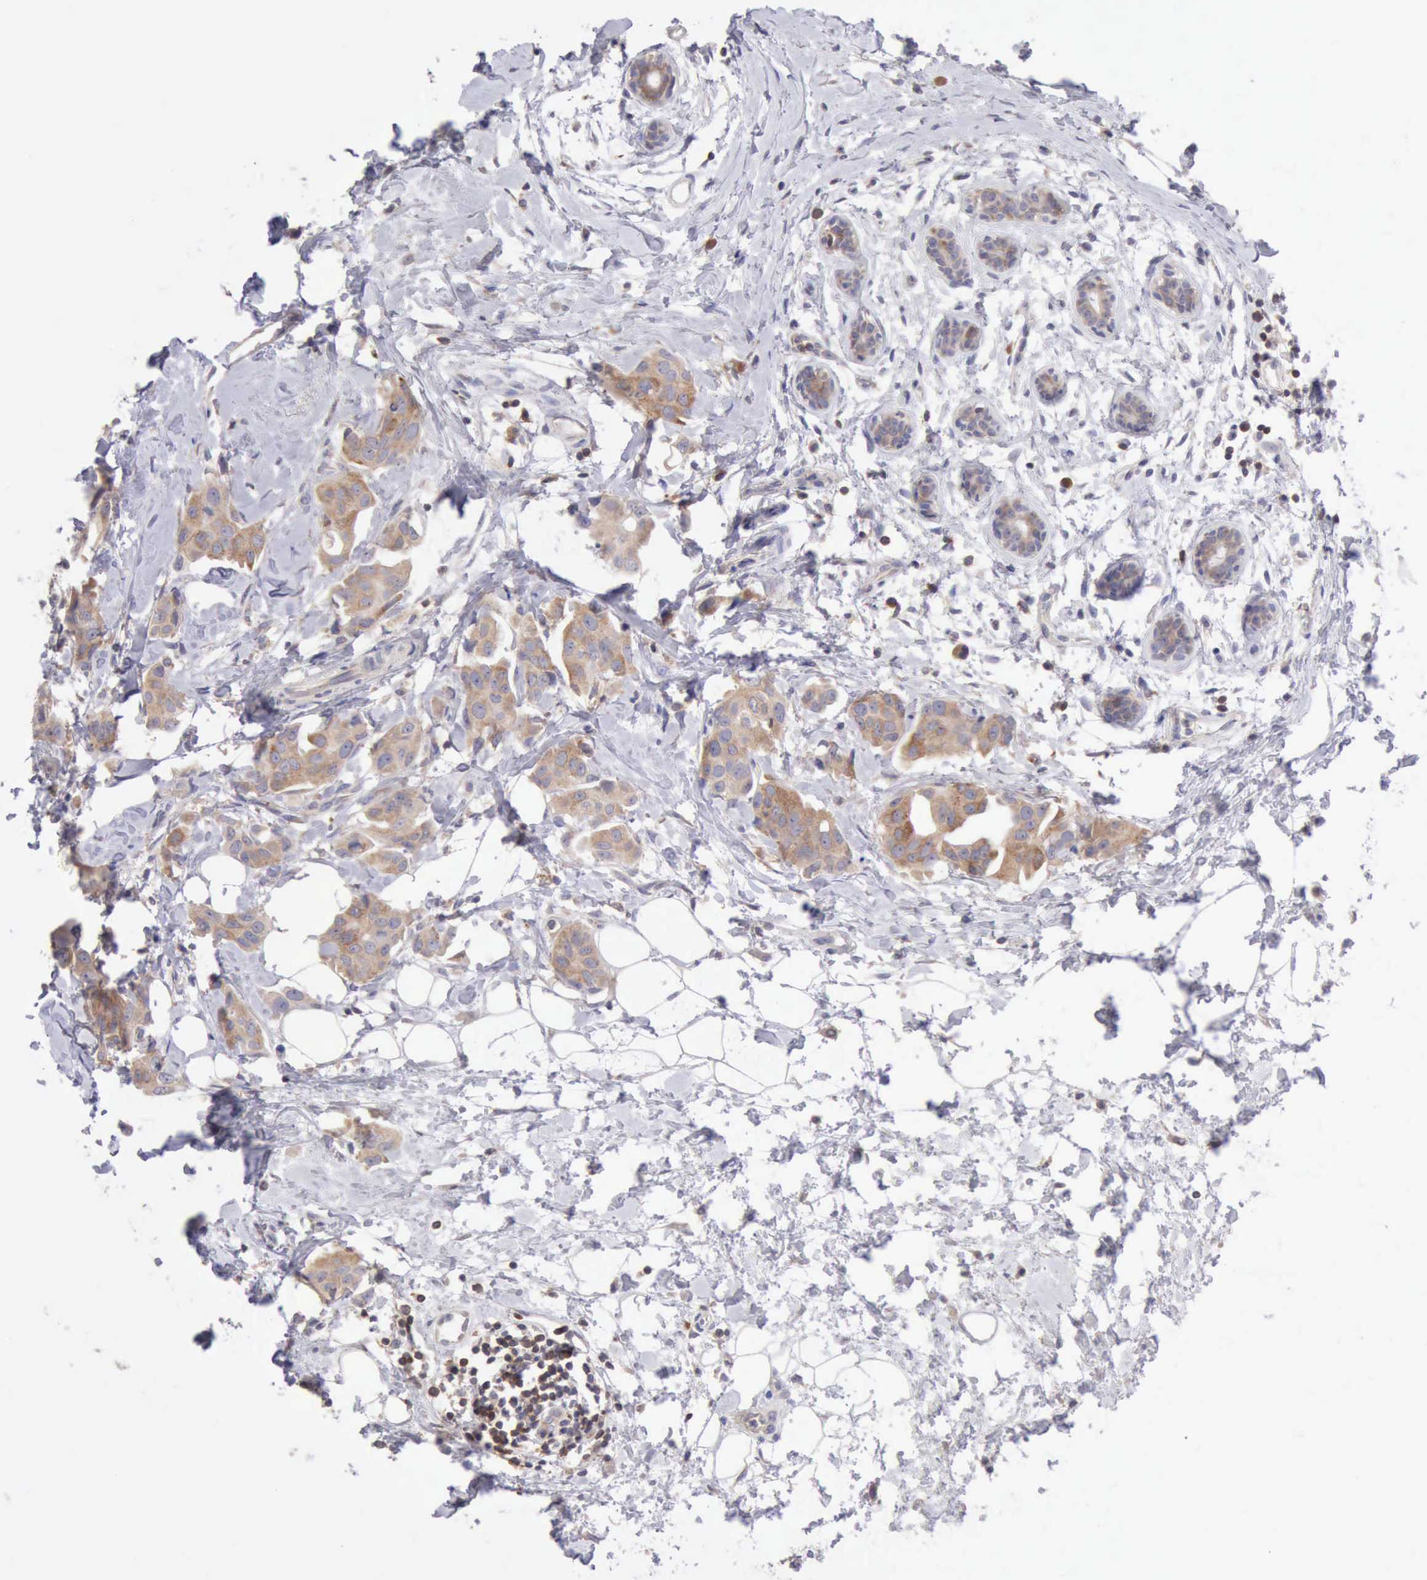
{"staining": {"intensity": "moderate", "quantity": "25%-75%", "location": "cytoplasmic/membranous"}, "tissue": "breast cancer", "cell_type": "Tumor cells", "image_type": "cancer", "snomed": [{"axis": "morphology", "description": "Duct carcinoma"}, {"axis": "topography", "description": "Breast"}], "caption": "Immunohistochemistry (IHC) photomicrograph of breast cancer stained for a protein (brown), which shows medium levels of moderate cytoplasmic/membranous positivity in approximately 25%-75% of tumor cells.", "gene": "SASH3", "patient": {"sex": "female", "age": 40}}